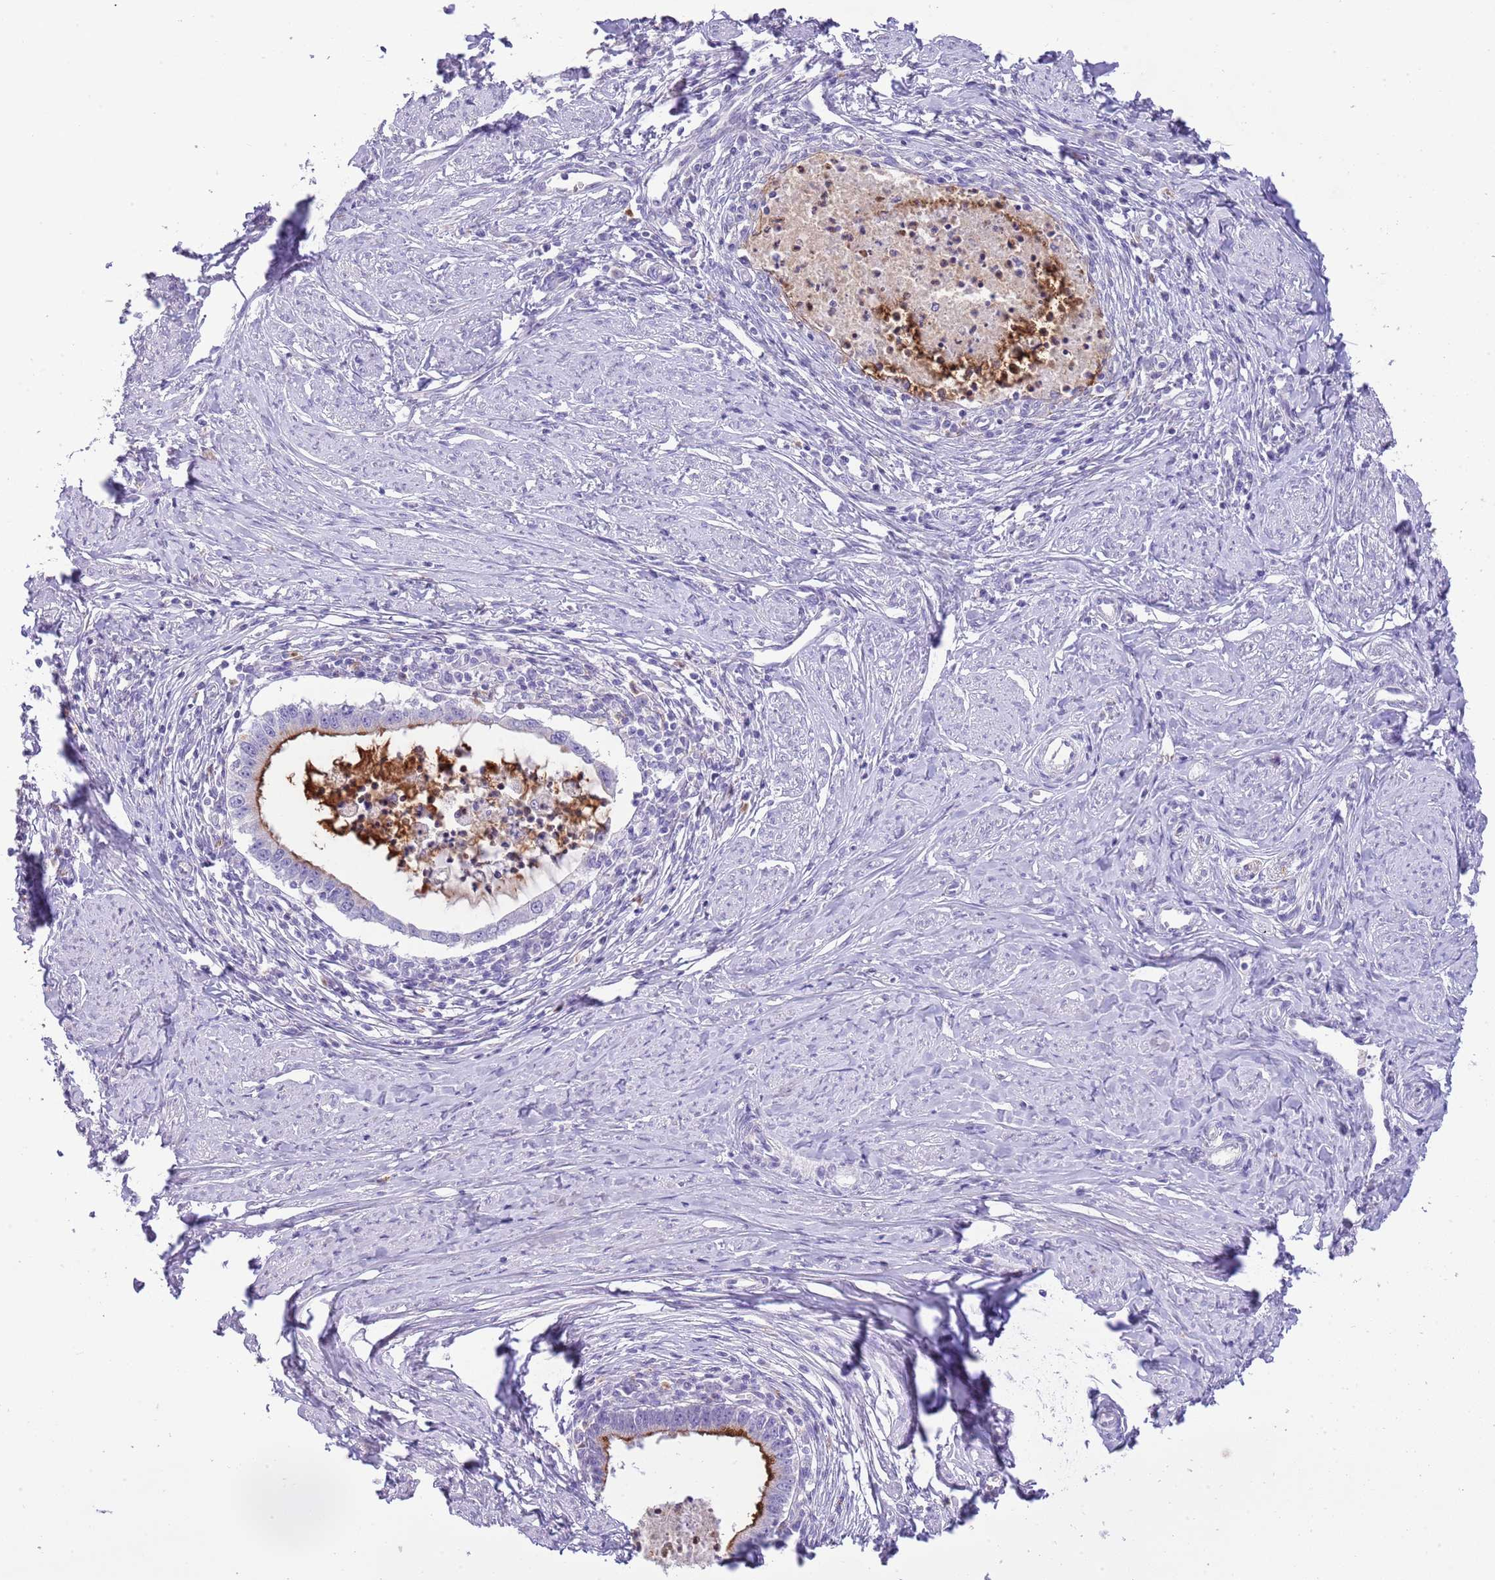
{"staining": {"intensity": "strong", "quantity": "25%-75%", "location": "cytoplasmic/membranous"}, "tissue": "cervical cancer", "cell_type": "Tumor cells", "image_type": "cancer", "snomed": [{"axis": "morphology", "description": "Adenocarcinoma, NOS"}, {"axis": "topography", "description": "Cervix"}], "caption": "Protein staining exhibits strong cytoplasmic/membranous positivity in about 25%-75% of tumor cells in cervical adenocarcinoma. (Stains: DAB in brown, nuclei in blue, Microscopy: brightfield microscopy at high magnification).", "gene": "OR2Z1", "patient": {"sex": "female", "age": 36}}